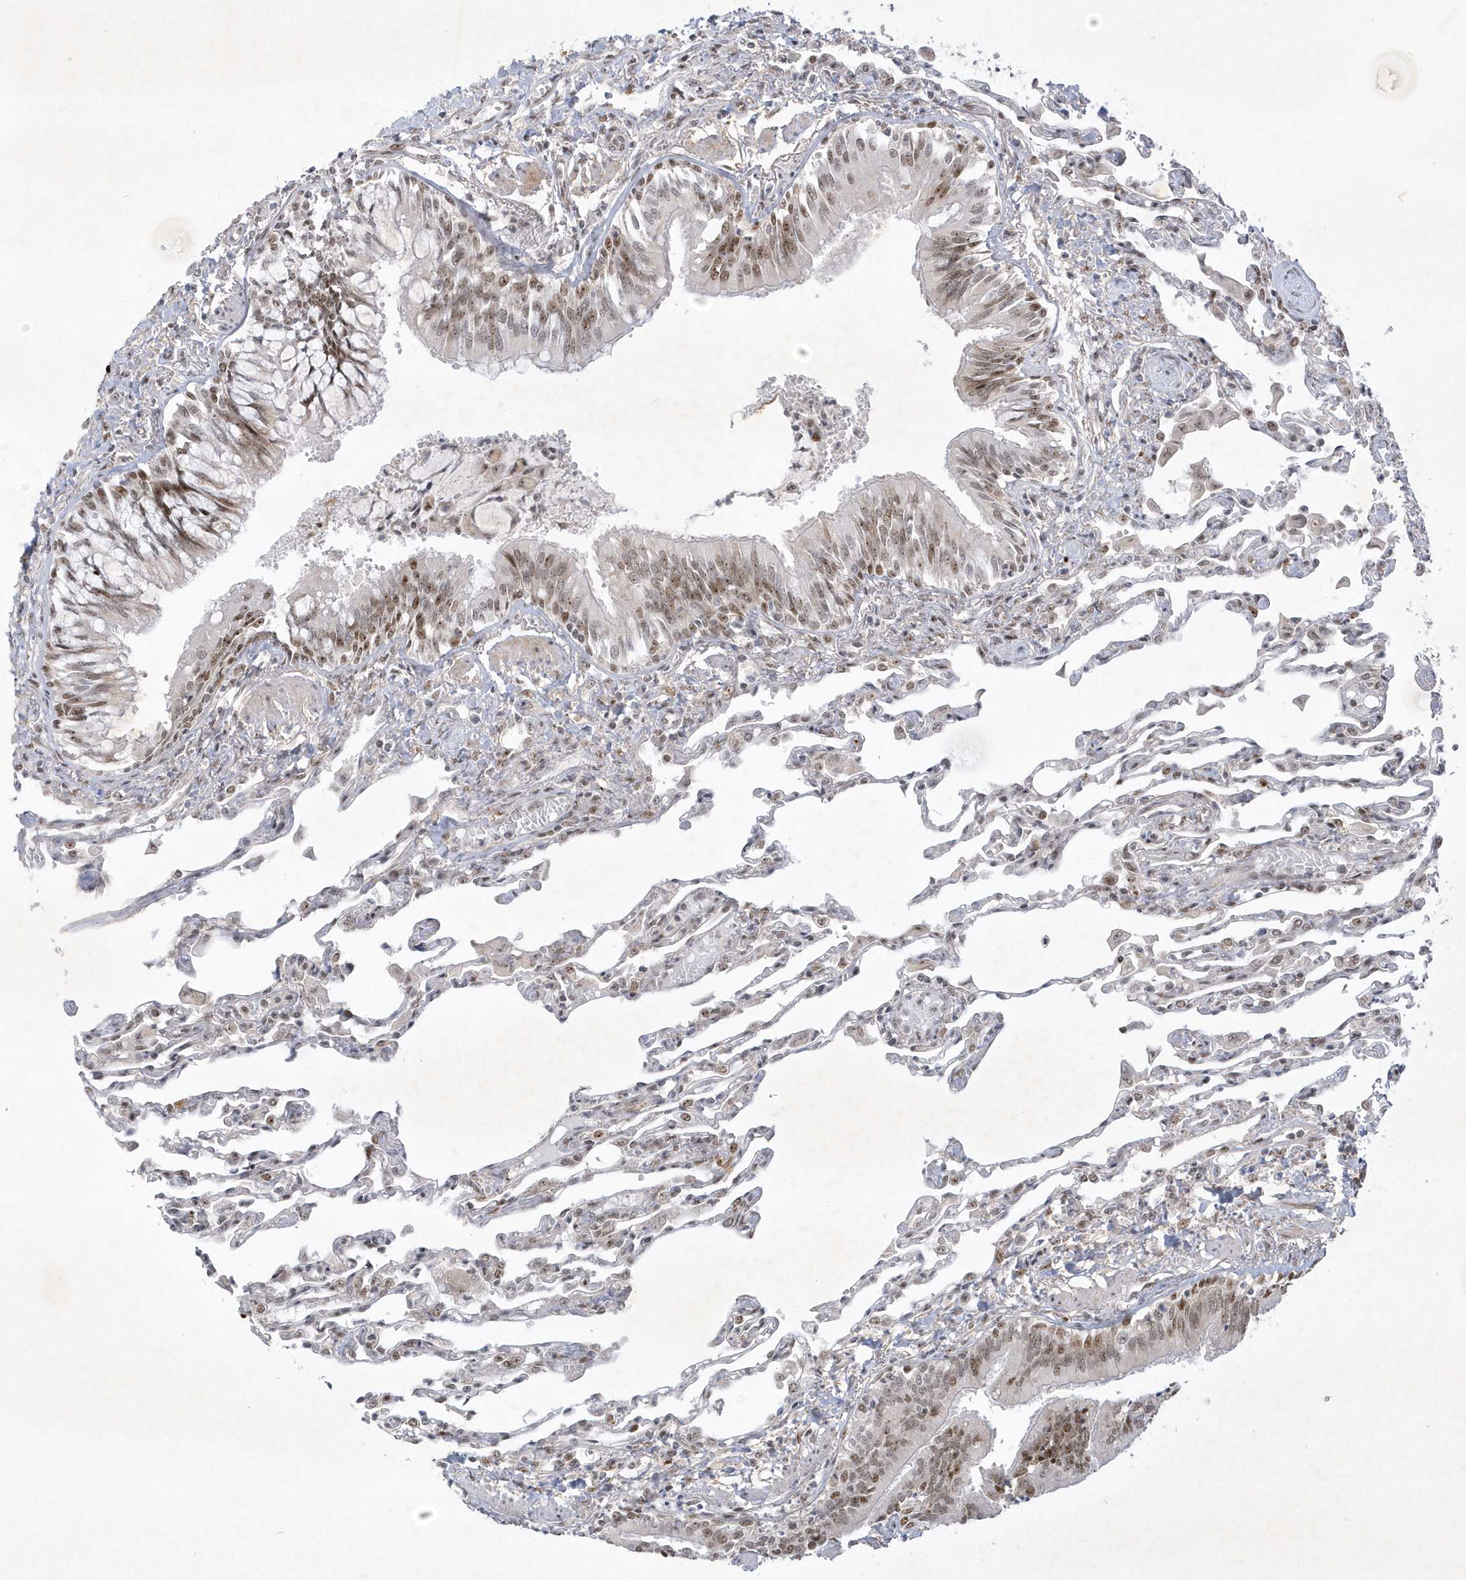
{"staining": {"intensity": "negative", "quantity": "none", "location": "none"}, "tissue": "lung", "cell_type": "Alveolar cells", "image_type": "normal", "snomed": [{"axis": "morphology", "description": "Normal tissue, NOS"}, {"axis": "topography", "description": "Bronchus"}, {"axis": "topography", "description": "Lung"}], "caption": "An IHC image of unremarkable lung is shown. There is no staining in alveolar cells of lung.", "gene": "NPM3", "patient": {"sex": "female", "age": 49}}